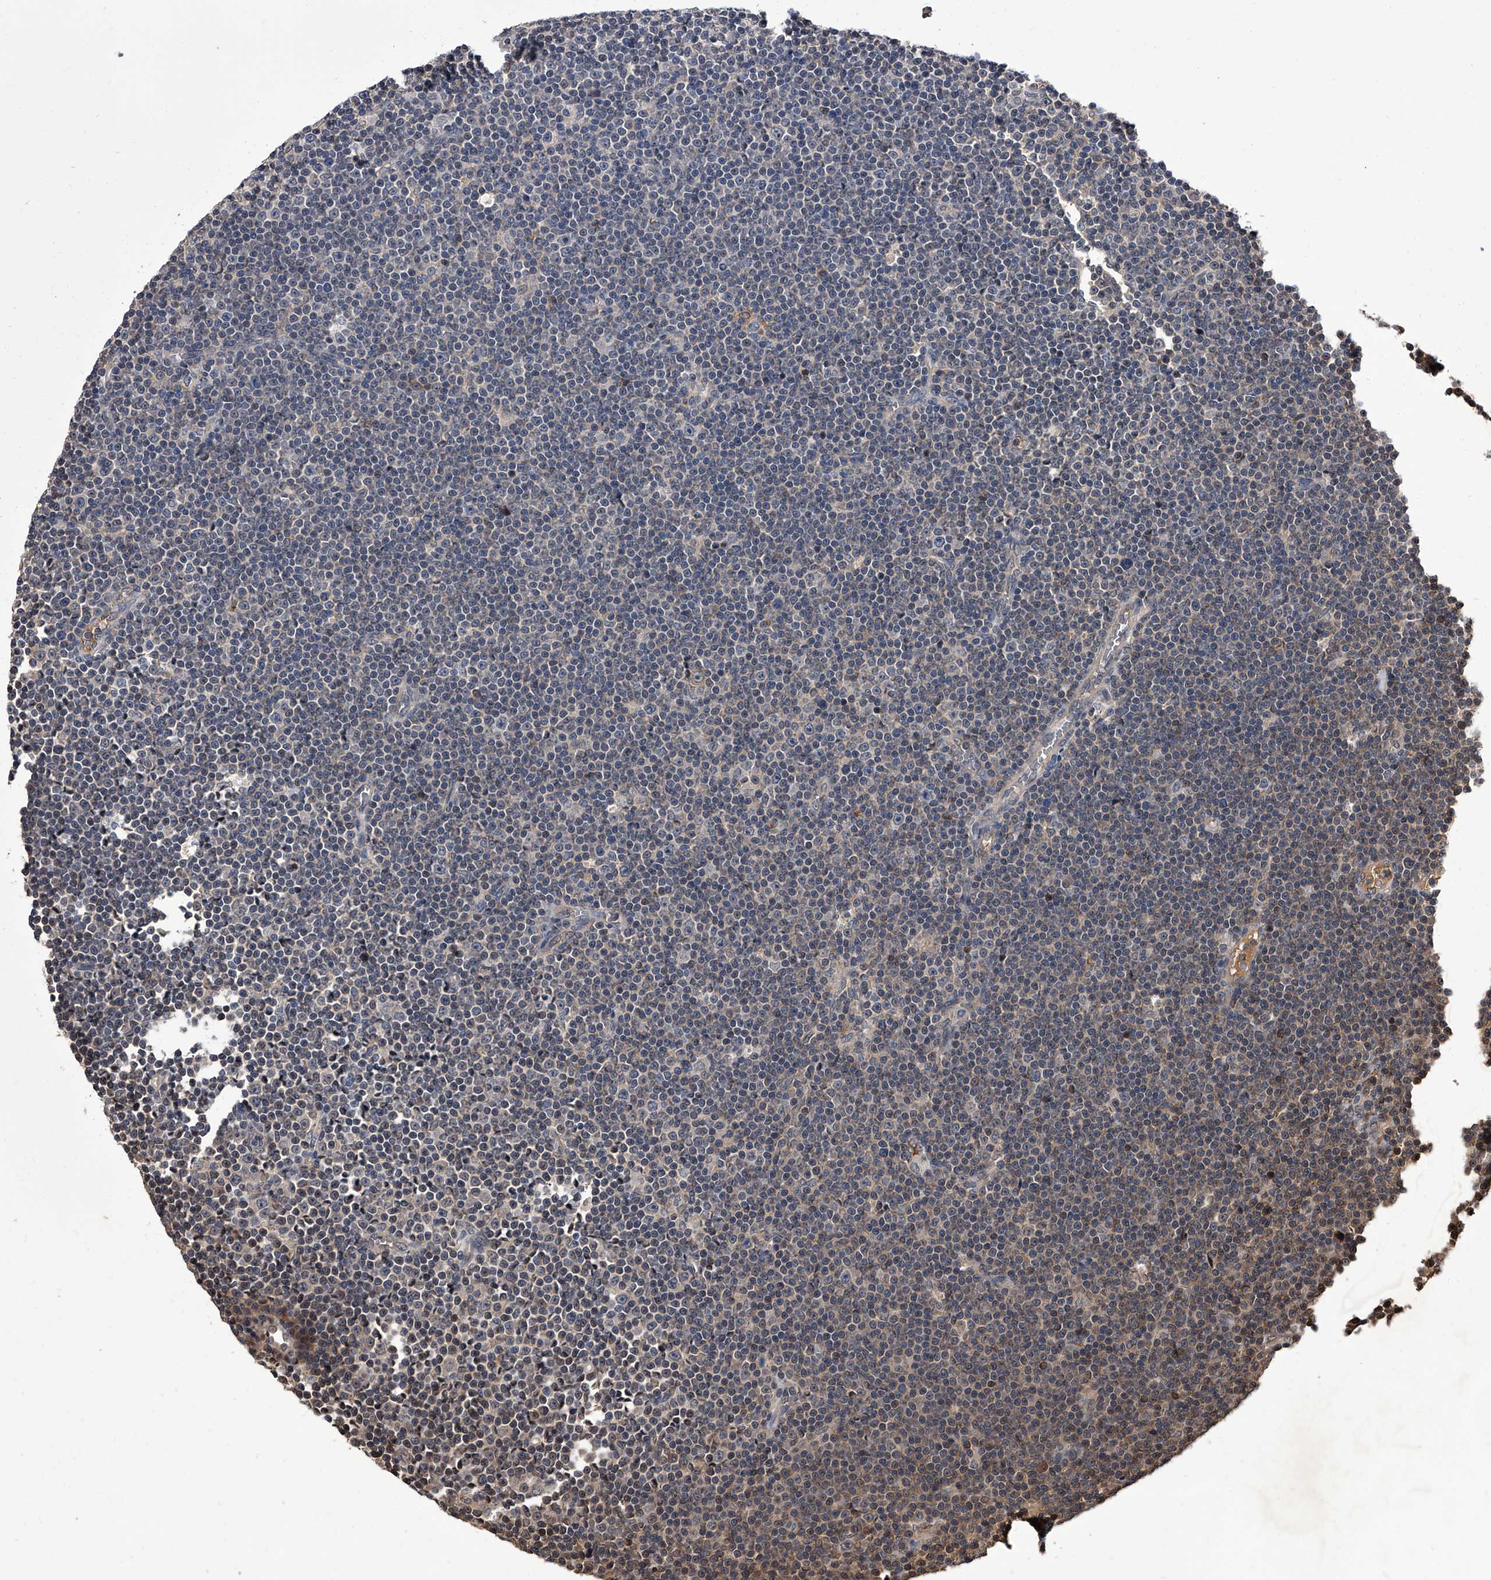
{"staining": {"intensity": "negative", "quantity": "none", "location": "none"}, "tissue": "lymphoma", "cell_type": "Tumor cells", "image_type": "cancer", "snomed": [{"axis": "morphology", "description": "Malignant lymphoma, non-Hodgkin's type, Low grade"}, {"axis": "topography", "description": "Lymph node"}], "caption": "Tumor cells are negative for brown protein staining in lymphoma. The staining is performed using DAB brown chromogen with nuclei counter-stained in using hematoxylin.", "gene": "SLC18B1", "patient": {"sex": "female", "age": 67}}